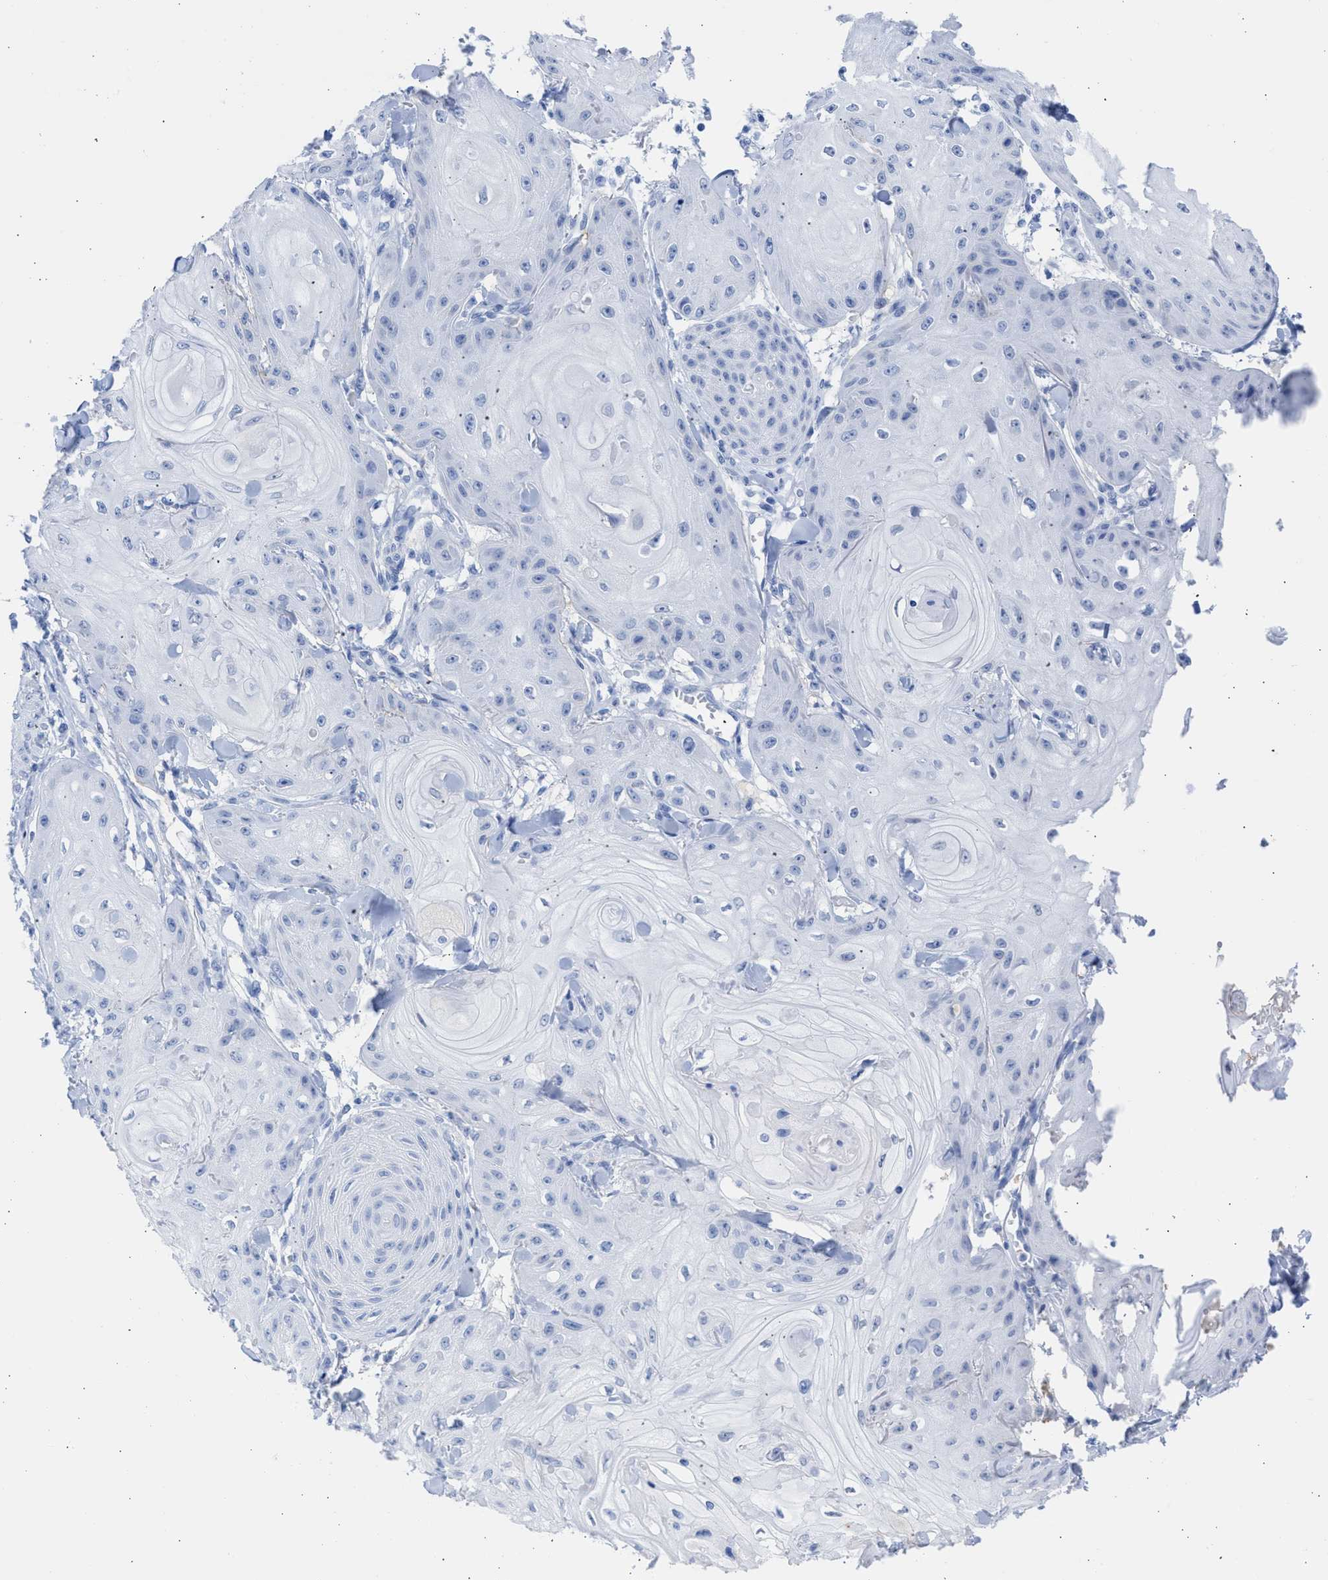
{"staining": {"intensity": "negative", "quantity": "none", "location": "none"}, "tissue": "skin cancer", "cell_type": "Tumor cells", "image_type": "cancer", "snomed": [{"axis": "morphology", "description": "Squamous cell carcinoma, NOS"}, {"axis": "topography", "description": "Skin"}], "caption": "Skin cancer (squamous cell carcinoma) stained for a protein using immunohistochemistry exhibits no staining tumor cells.", "gene": "RSPH1", "patient": {"sex": "male", "age": 74}}